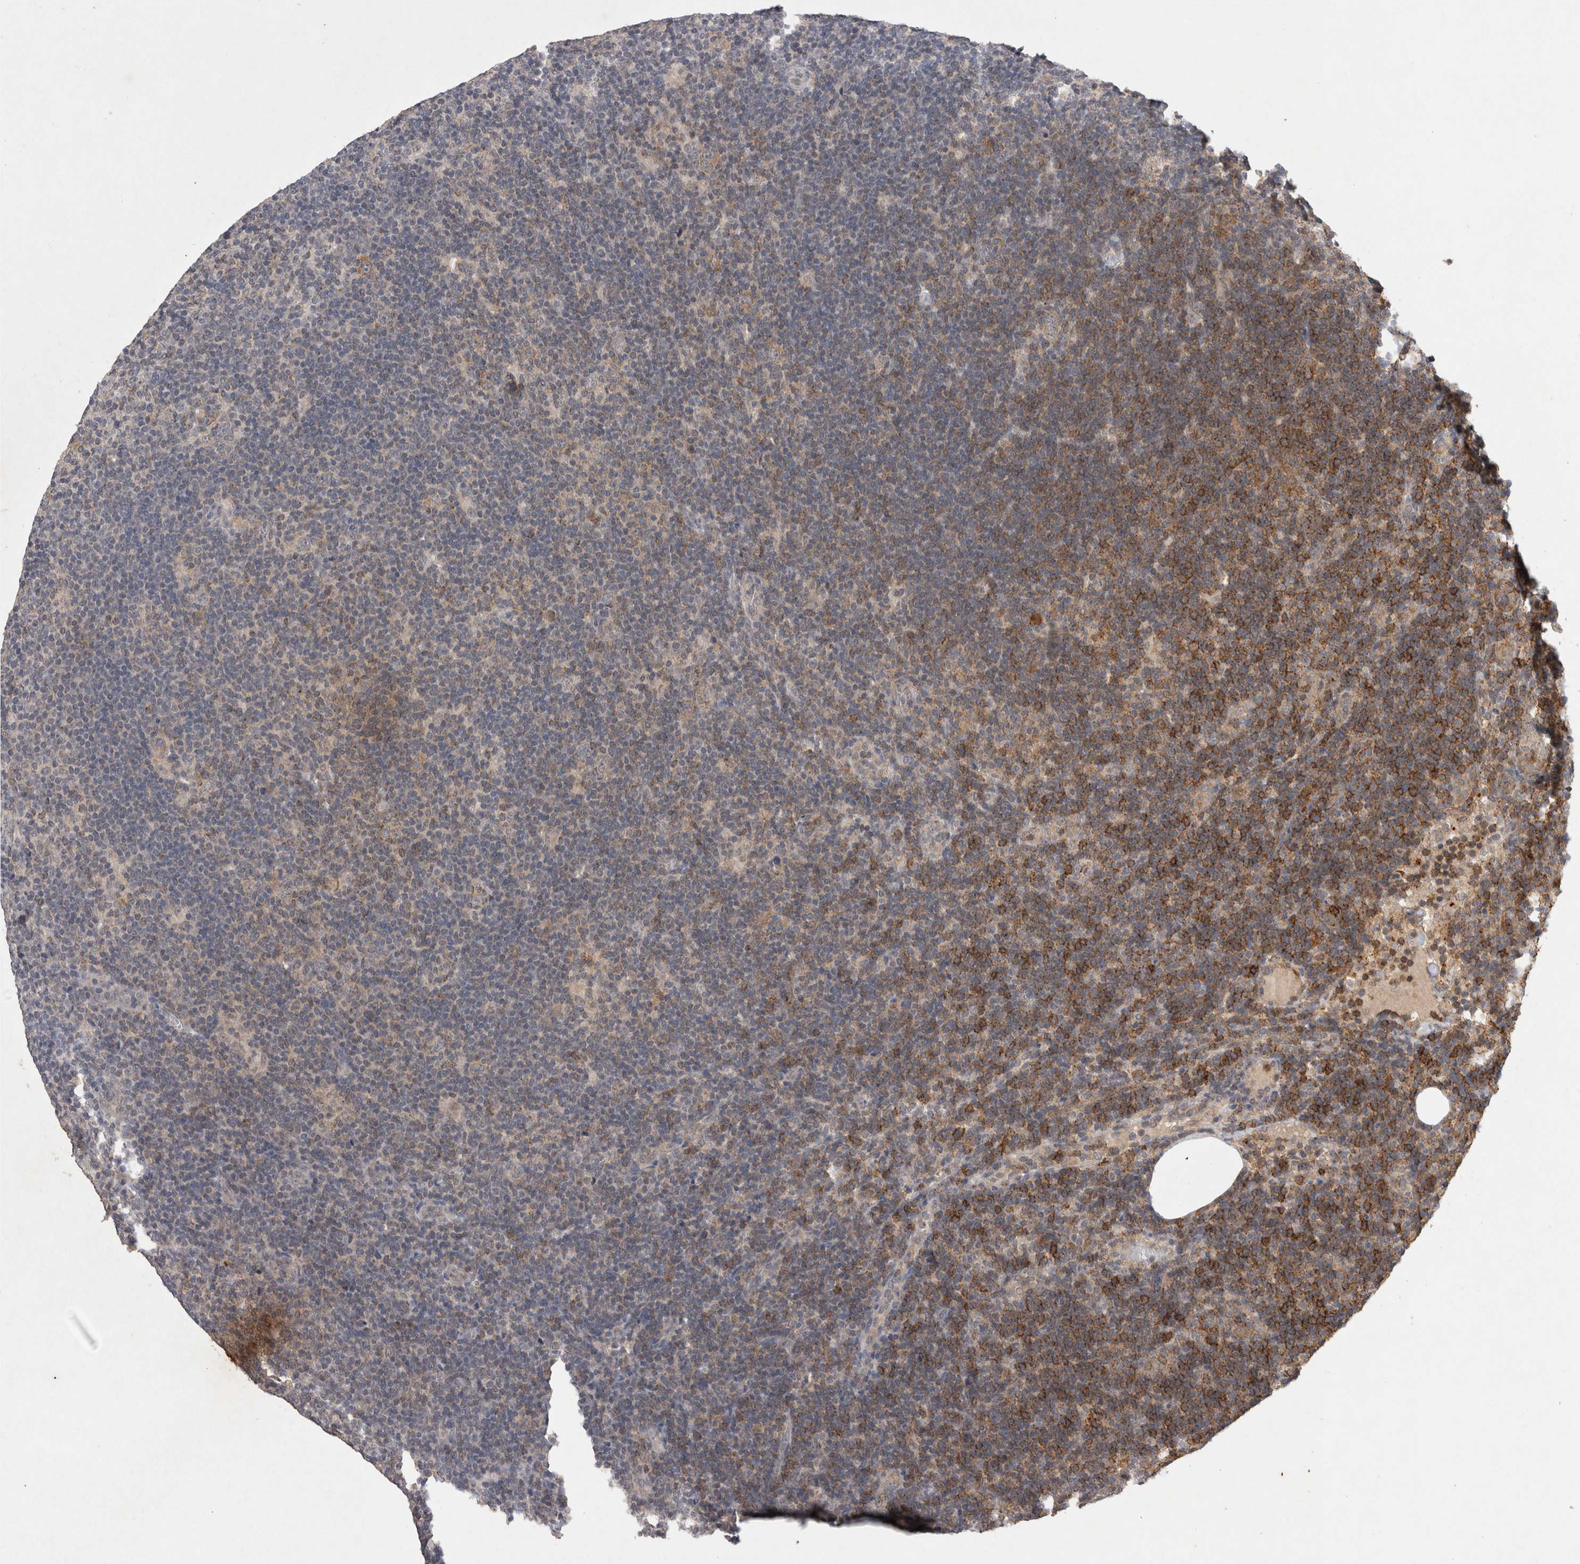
{"staining": {"intensity": "weak", "quantity": "<25%", "location": "cytoplasmic/membranous"}, "tissue": "lymphoma", "cell_type": "Tumor cells", "image_type": "cancer", "snomed": [{"axis": "morphology", "description": "Hodgkin's disease, NOS"}, {"axis": "topography", "description": "Lymph node"}], "caption": "Lymphoma stained for a protein using IHC shows no staining tumor cells.", "gene": "RASSF3", "patient": {"sex": "female", "age": 57}}